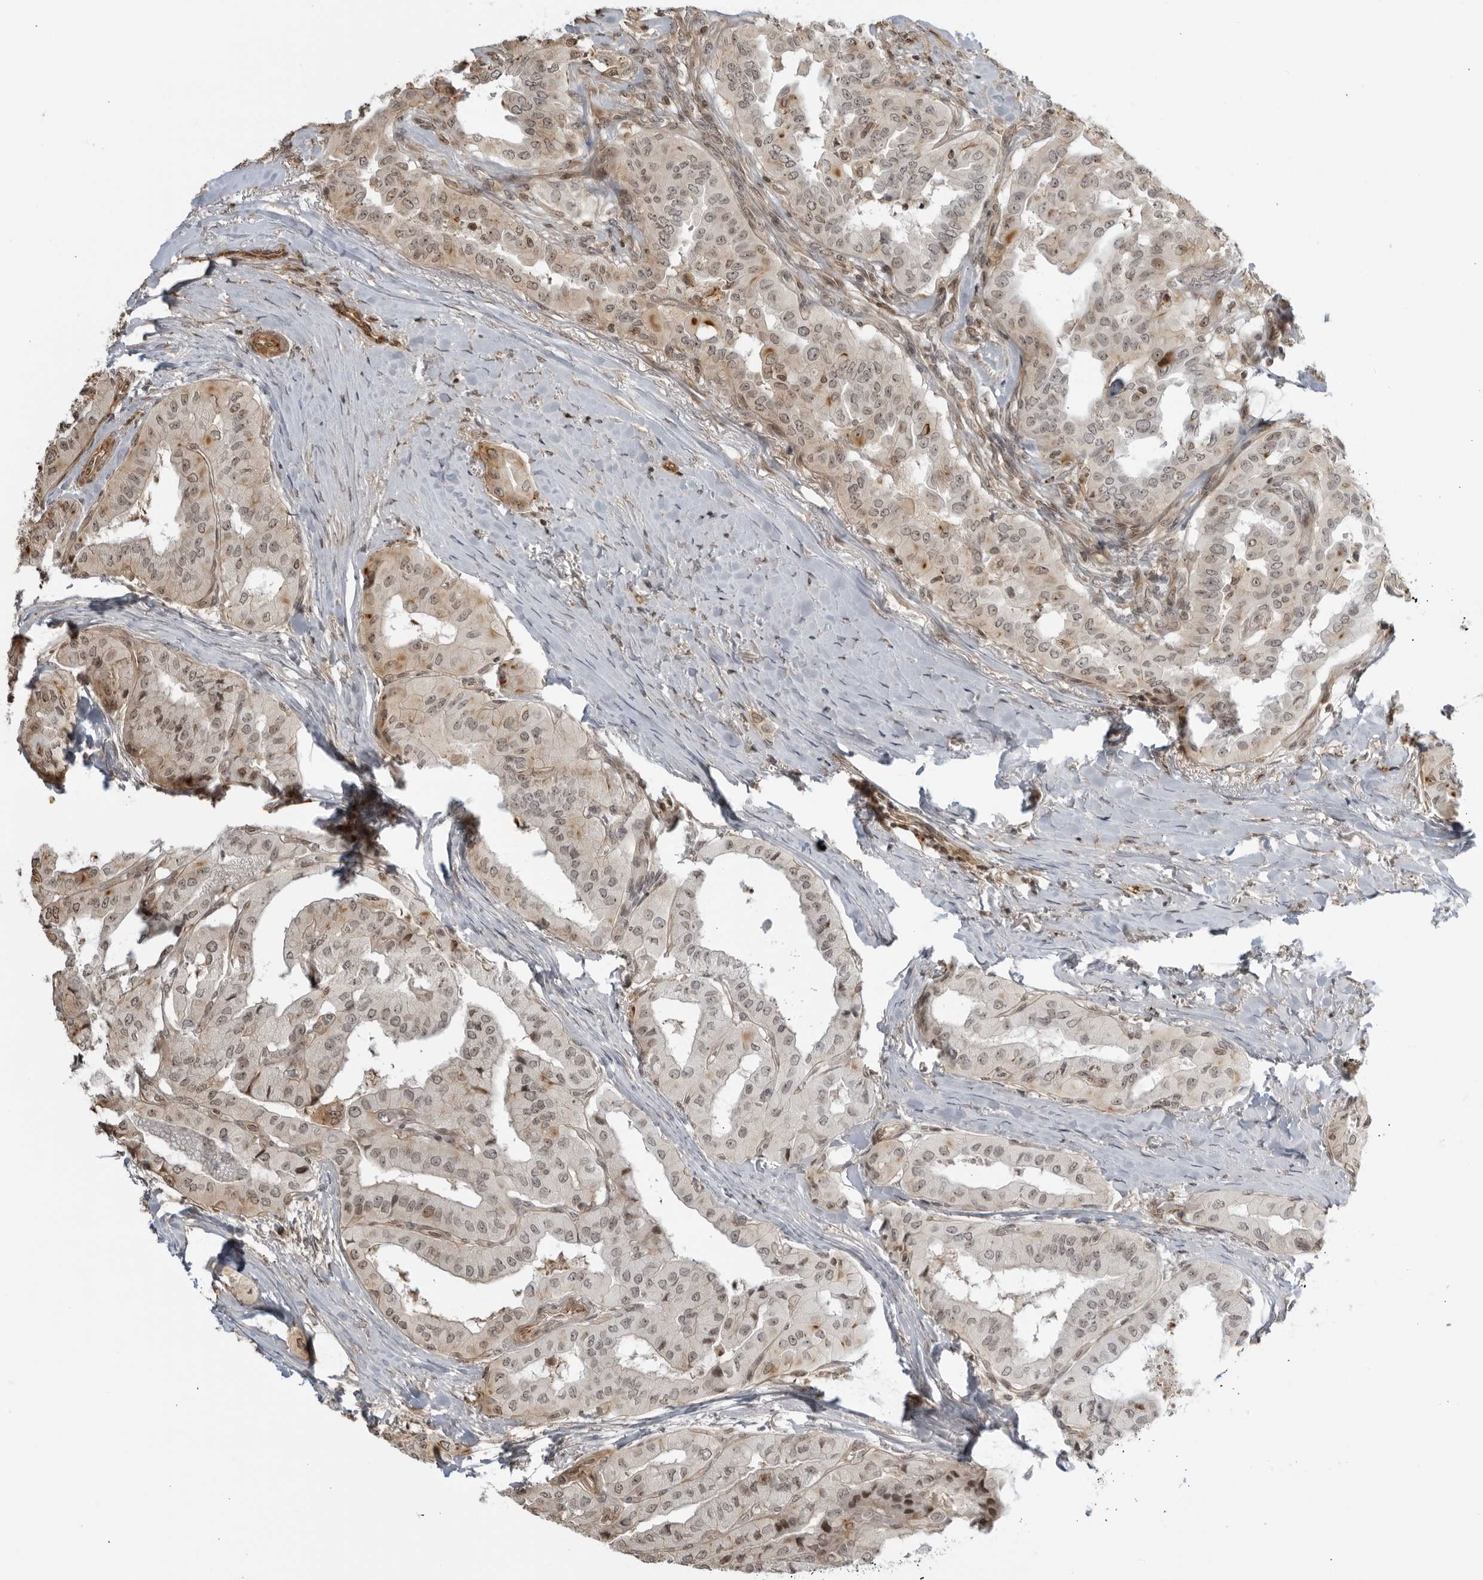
{"staining": {"intensity": "weak", "quantity": ">75%", "location": "cytoplasmic/membranous,nuclear"}, "tissue": "thyroid cancer", "cell_type": "Tumor cells", "image_type": "cancer", "snomed": [{"axis": "morphology", "description": "Papillary adenocarcinoma, NOS"}, {"axis": "topography", "description": "Thyroid gland"}], "caption": "Protein analysis of papillary adenocarcinoma (thyroid) tissue demonstrates weak cytoplasmic/membranous and nuclear expression in about >75% of tumor cells. (Brightfield microscopy of DAB IHC at high magnification).", "gene": "TCF21", "patient": {"sex": "female", "age": 59}}